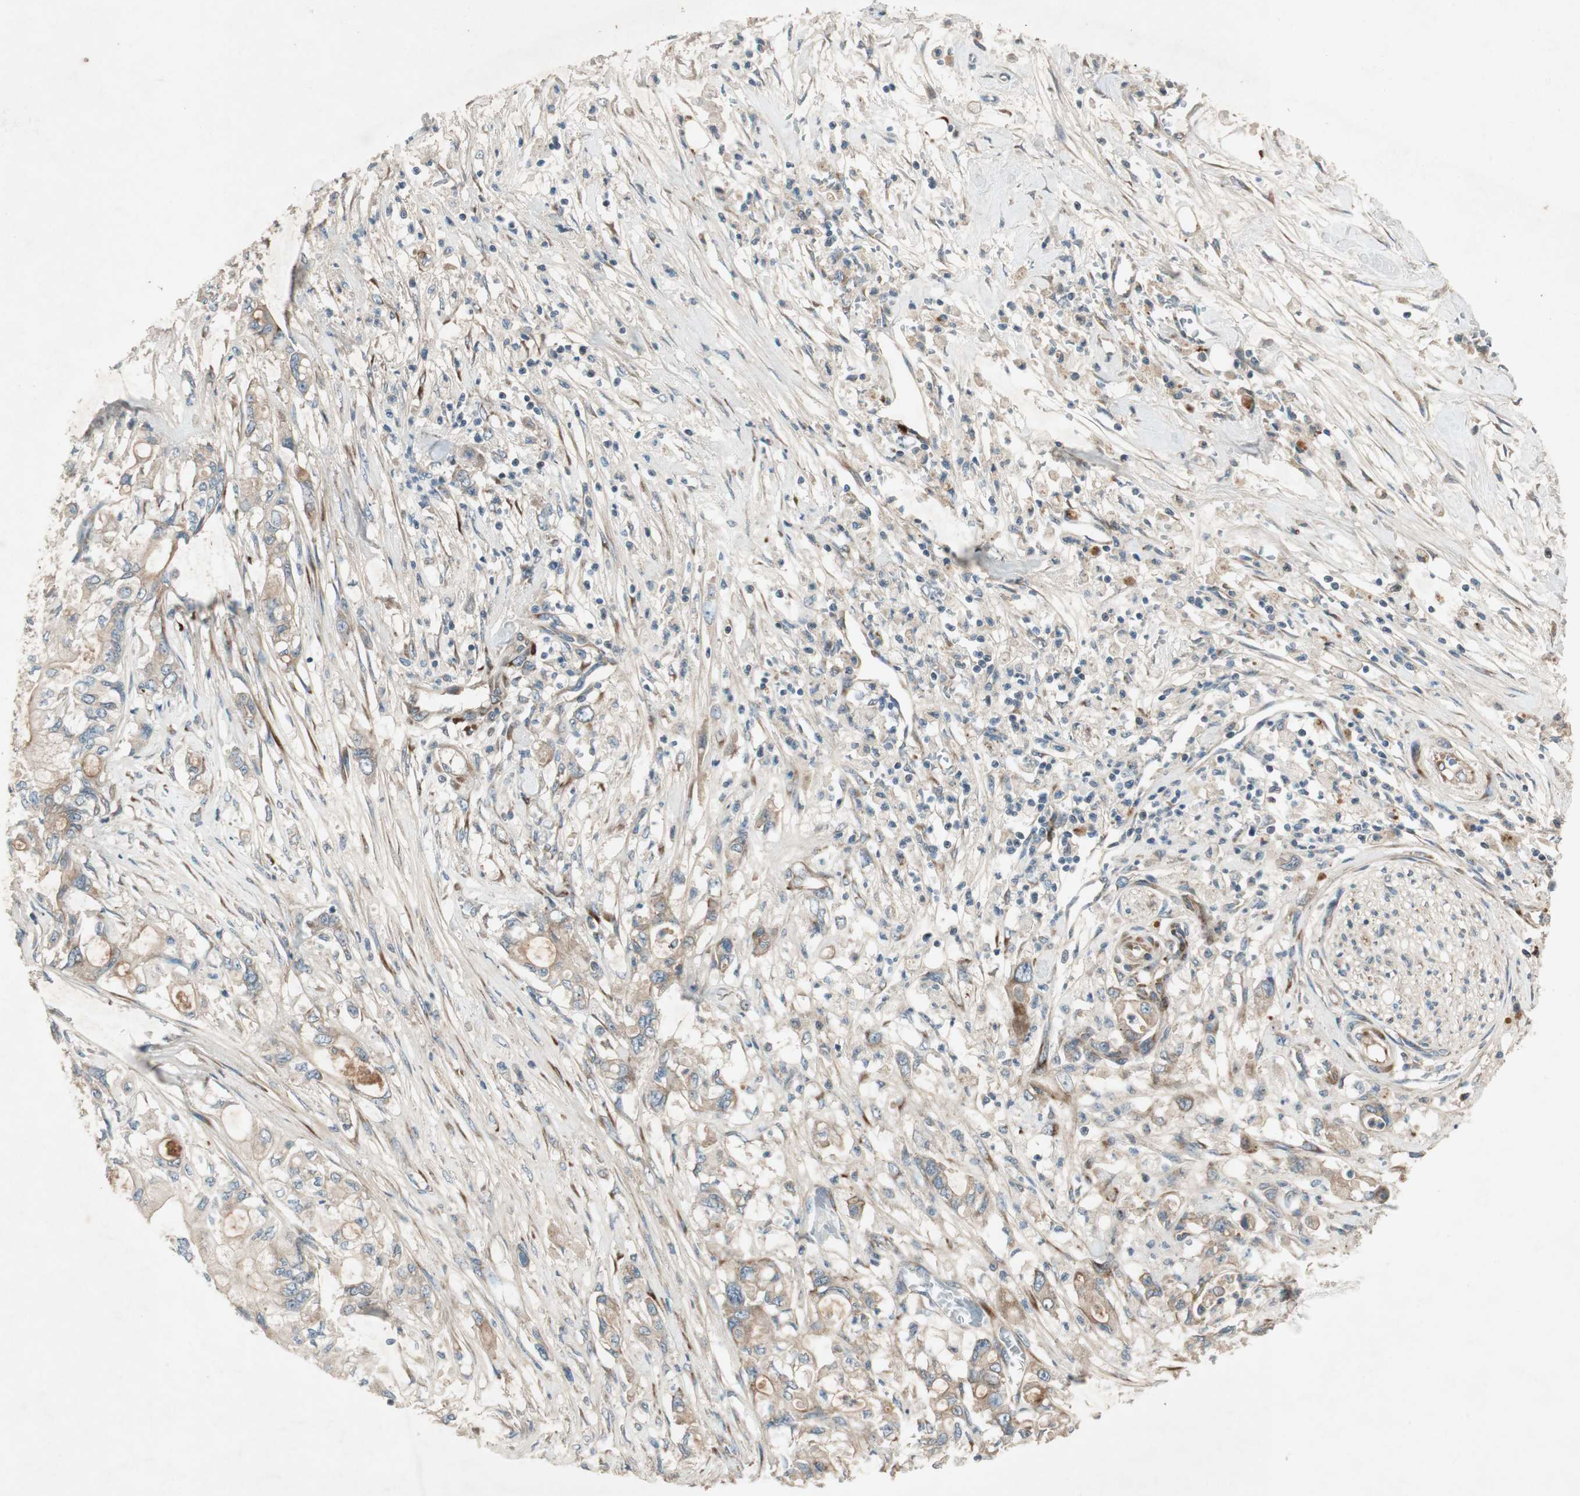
{"staining": {"intensity": "weak", "quantity": ">75%", "location": "cytoplasmic/membranous"}, "tissue": "pancreatic cancer", "cell_type": "Tumor cells", "image_type": "cancer", "snomed": [{"axis": "morphology", "description": "Adenocarcinoma, NOS"}, {"axis": "topography", "description": "Pancreas"}], "caption": "Pancreatic adenocarcinoma tissue demonstrates weak cytoplasmic/membranous staining in approximately >75% of tumor cells", "gene": "APOO", "patient": {"sex": "male", "age": 79}}